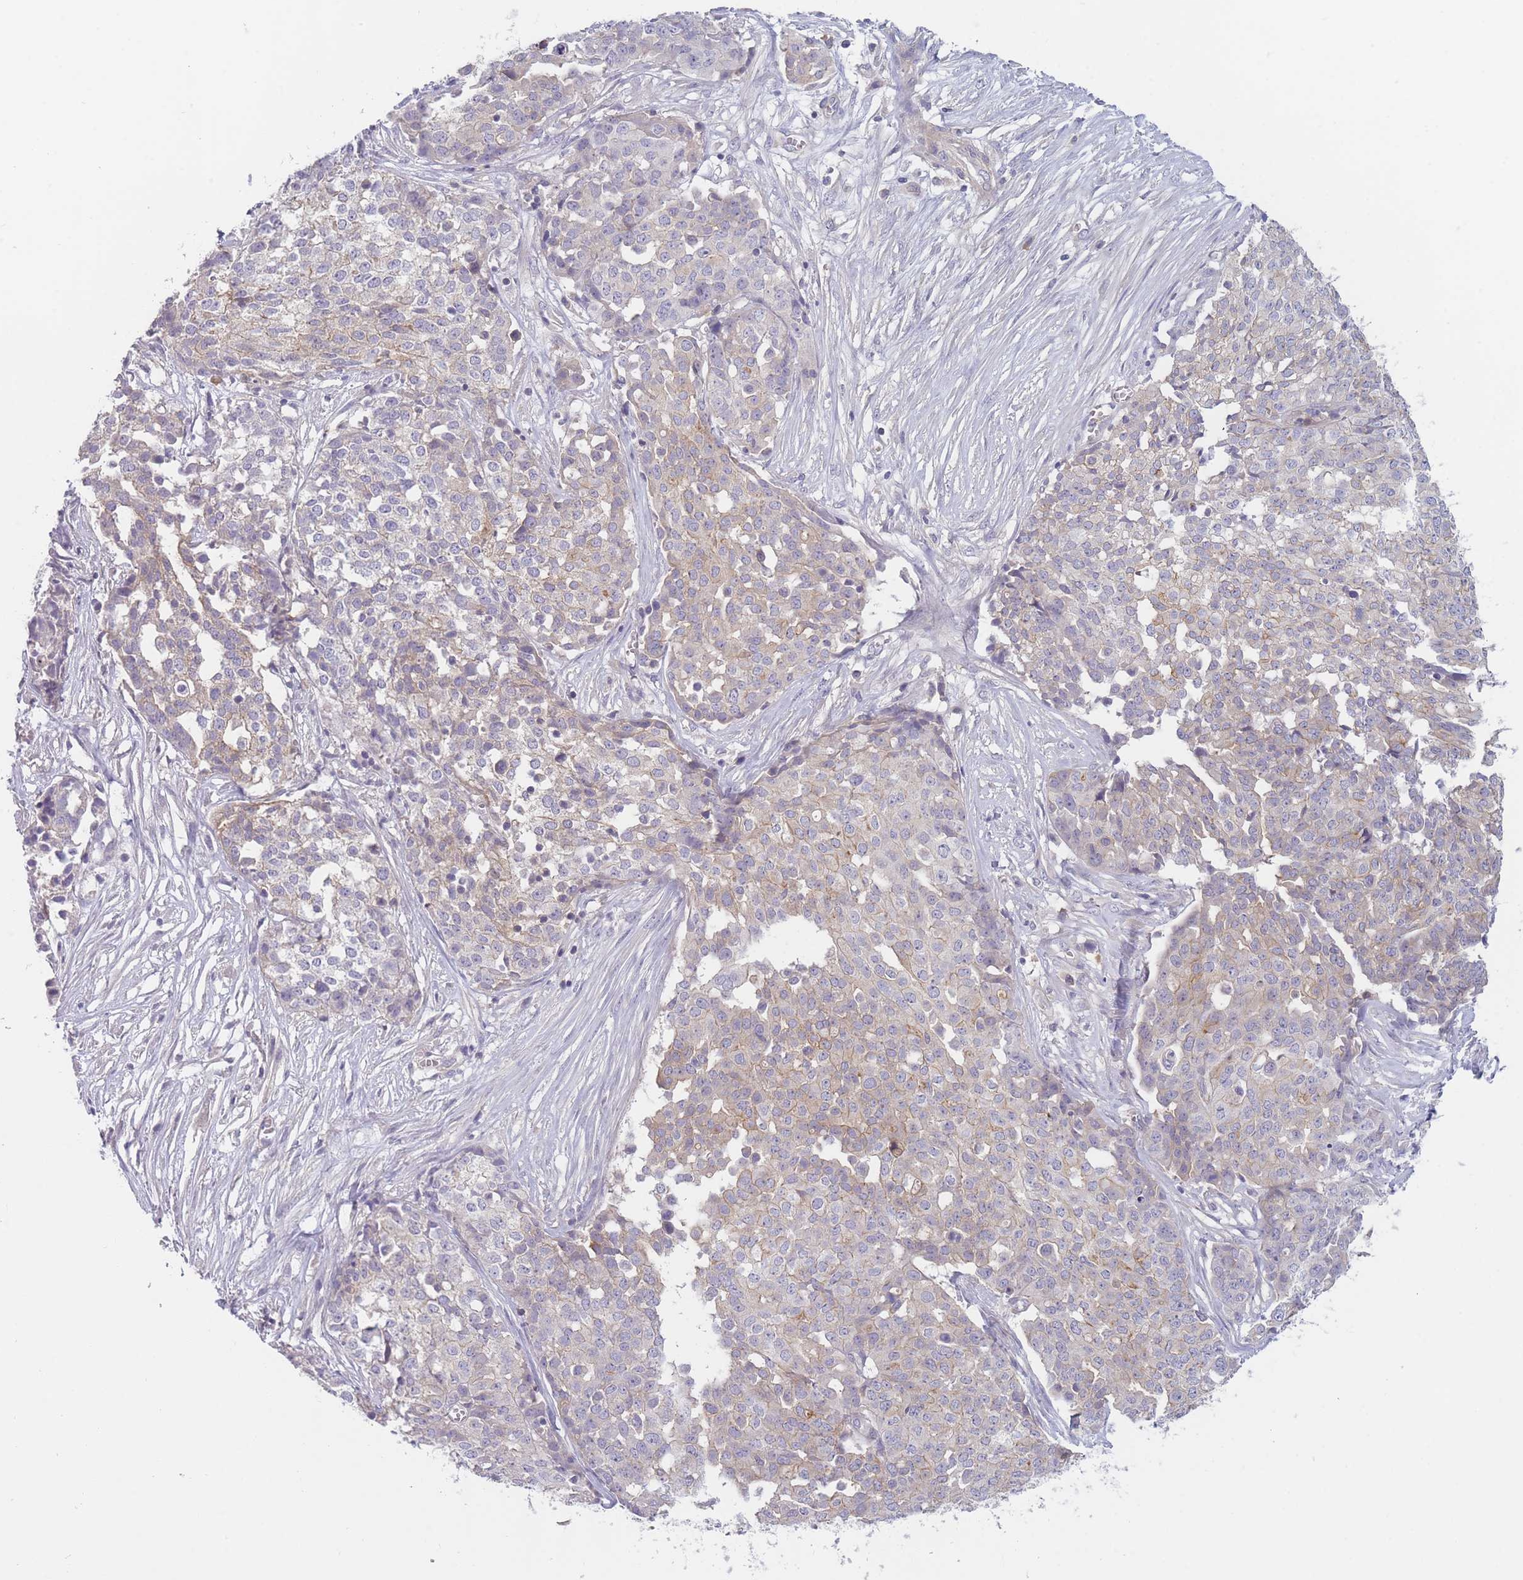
{"staining": {"intensity": "weak", "quantity": "<25%", "location": "cytoplasmic/membranous"}, "tissue": "ovarian cancer", "cell_type": "Tumor cells", "image_type": "cancer", "snomed": [{"axis": "morphology", "description": "Cystadenocarcinoma, serous, NOS"}, {"axis": "topography", "description": "Soft tissue"}, {"axis": "topography", "description": "Ovary"}], "caption": "Tumor cells show no significant protein expression in ovarian cancer (serous cystadenocarcinoma).", "gene": "WDR93", "patient": {"sex": "female", "age": 57}}